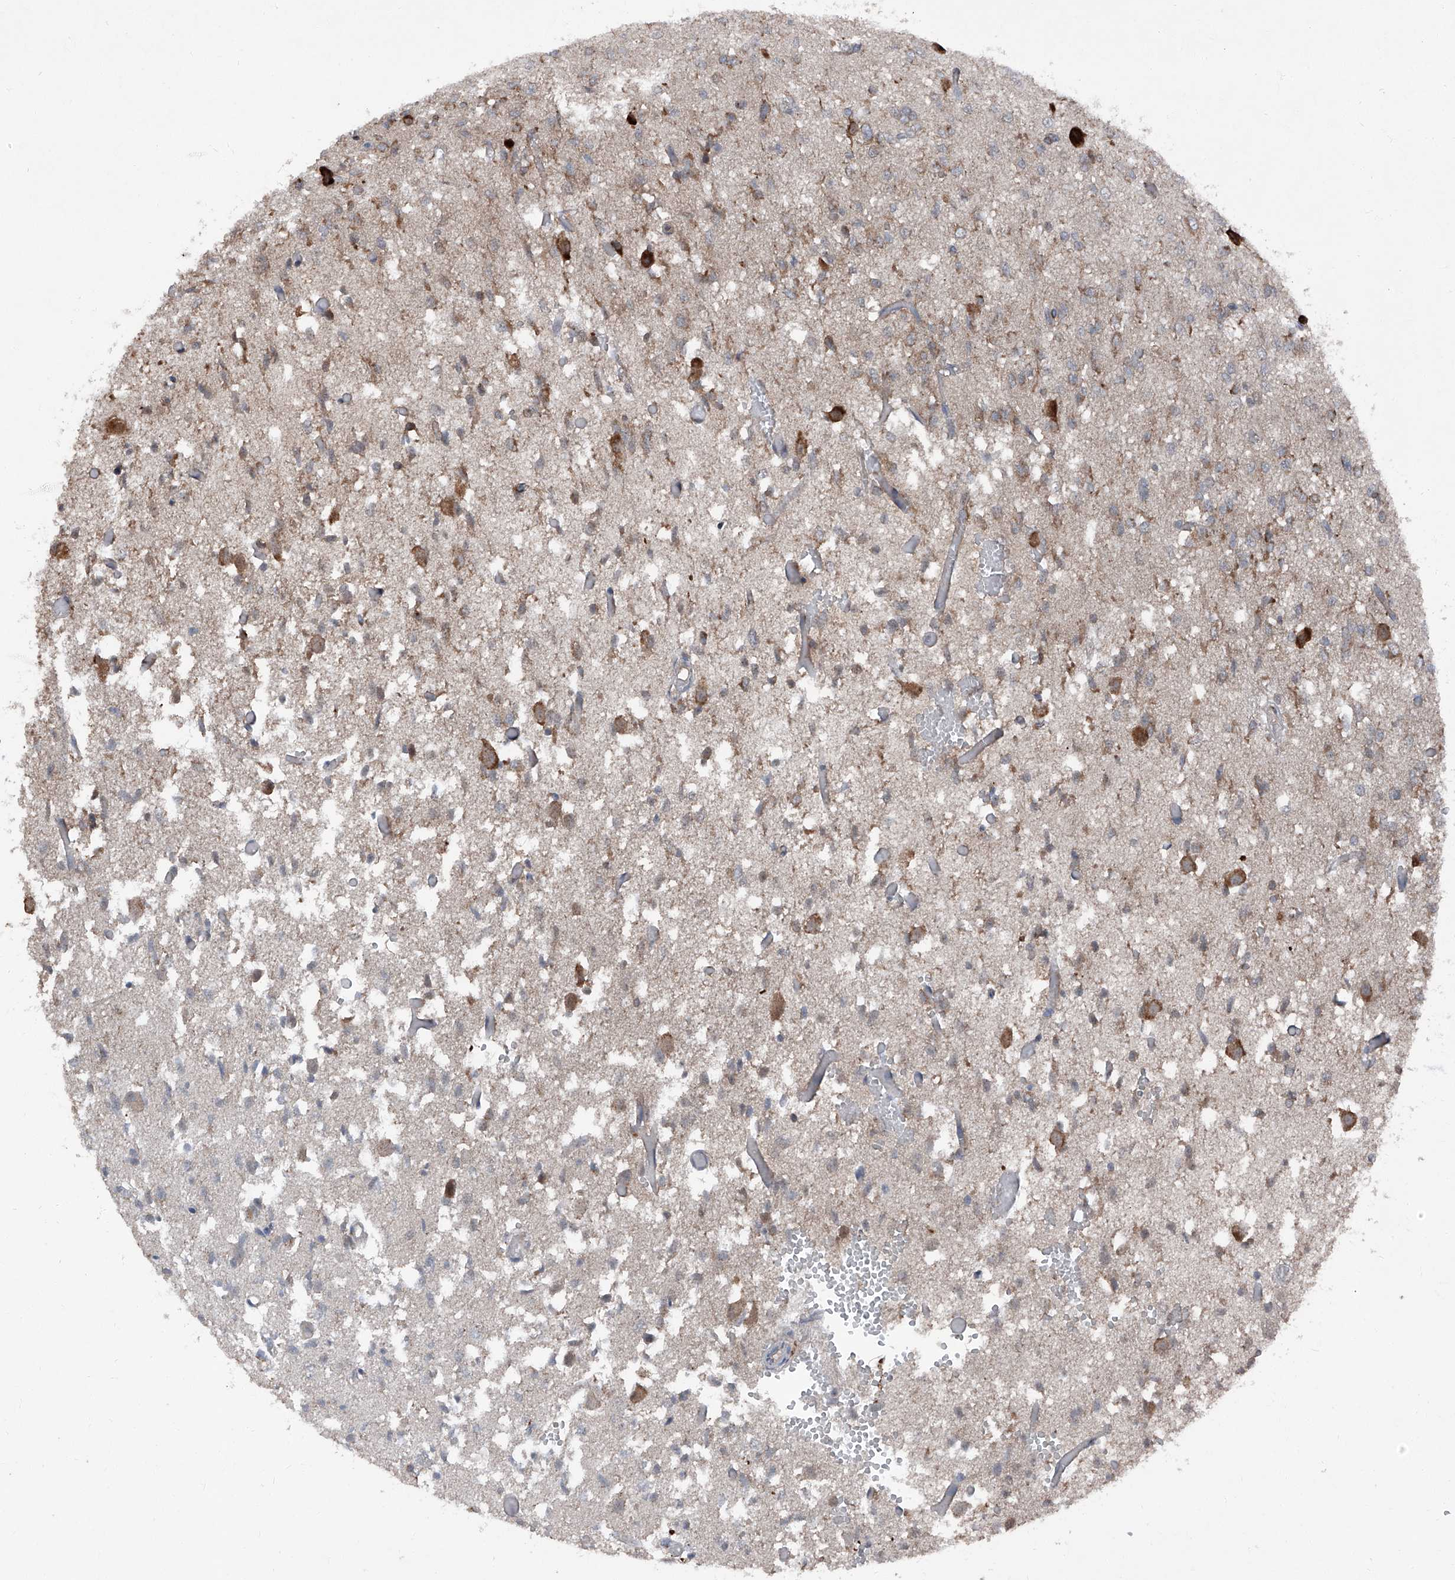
{"staining": {"intensity": "weak", "quantity": "<25%", "location": "cytoplasmic/membranous"}, "tissue": "glioma", "cell_type": "Tumor cells", "image_type": "cancer", "snomed": [{"axis": "morphology", "description": "Glioma, malignant, High grade"}, {"axis": "topography", "description": "Brain"}], "caption": "Immunohistochemistry (IHC) of human malignant high-grade glioma exhibits no staining in tumor cells.", "gene": "LIMK1", "patient": {"sex": "female", "age": 59}}